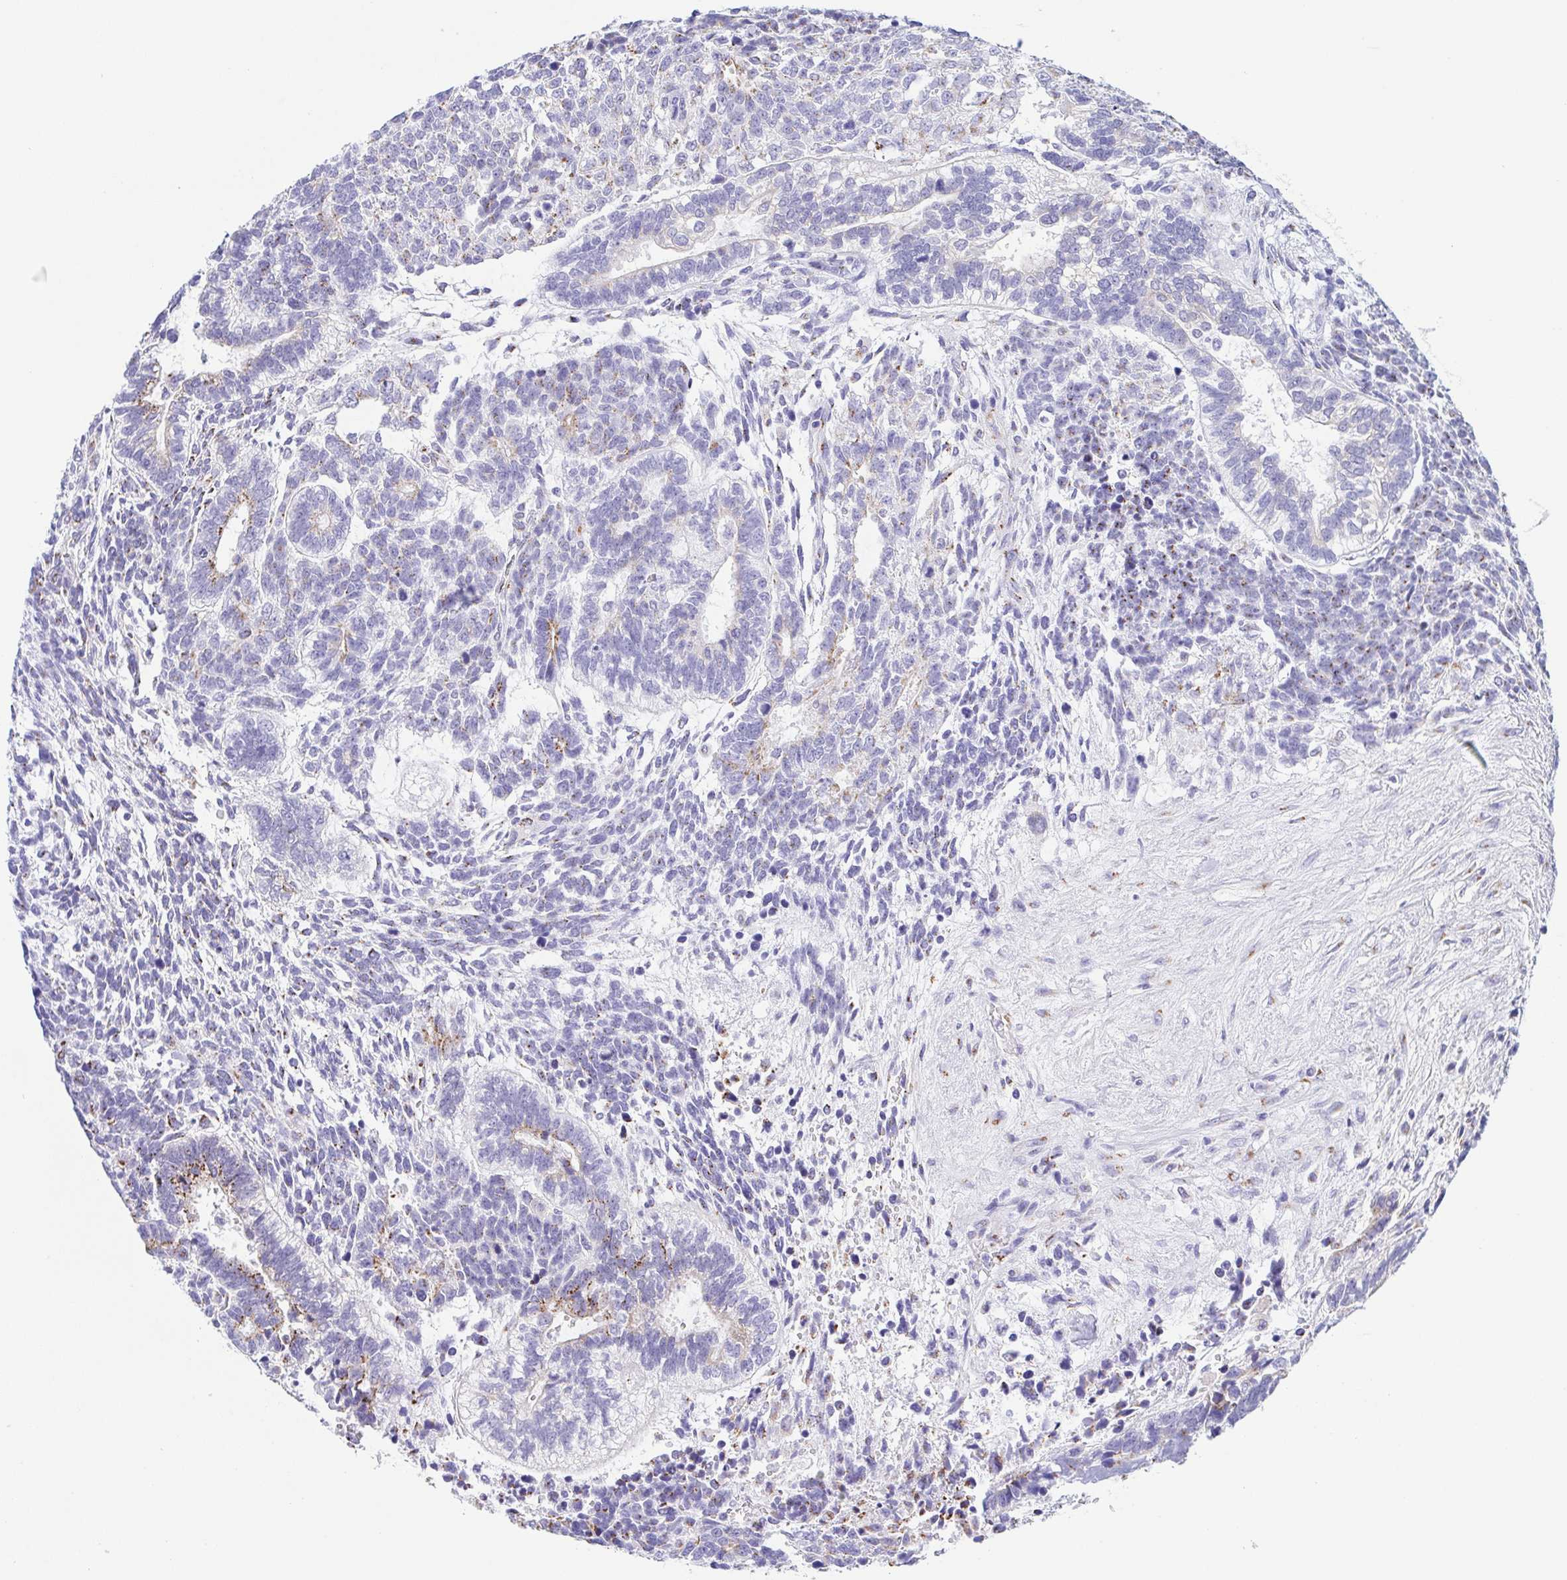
{"staining": {"intensity": "weak", "quantity": "<25%", "location": "cytoplasmic/membranous"}, "tissue": "testis cancer", "cell_type": "Tumor cells", "image_type": "cancer", "snomed": [{"axis": "morphology", "description": "Carcinoma, Embryonal, NOS"}, {"axis": "topography", "description": "Testis"}], "caption": "Immunohistochemical staining of human testis cancer shows no significant positivity in tumor cells.", "gene": "SULT1B1", "patient": {"sex": "male", "age": 23}}